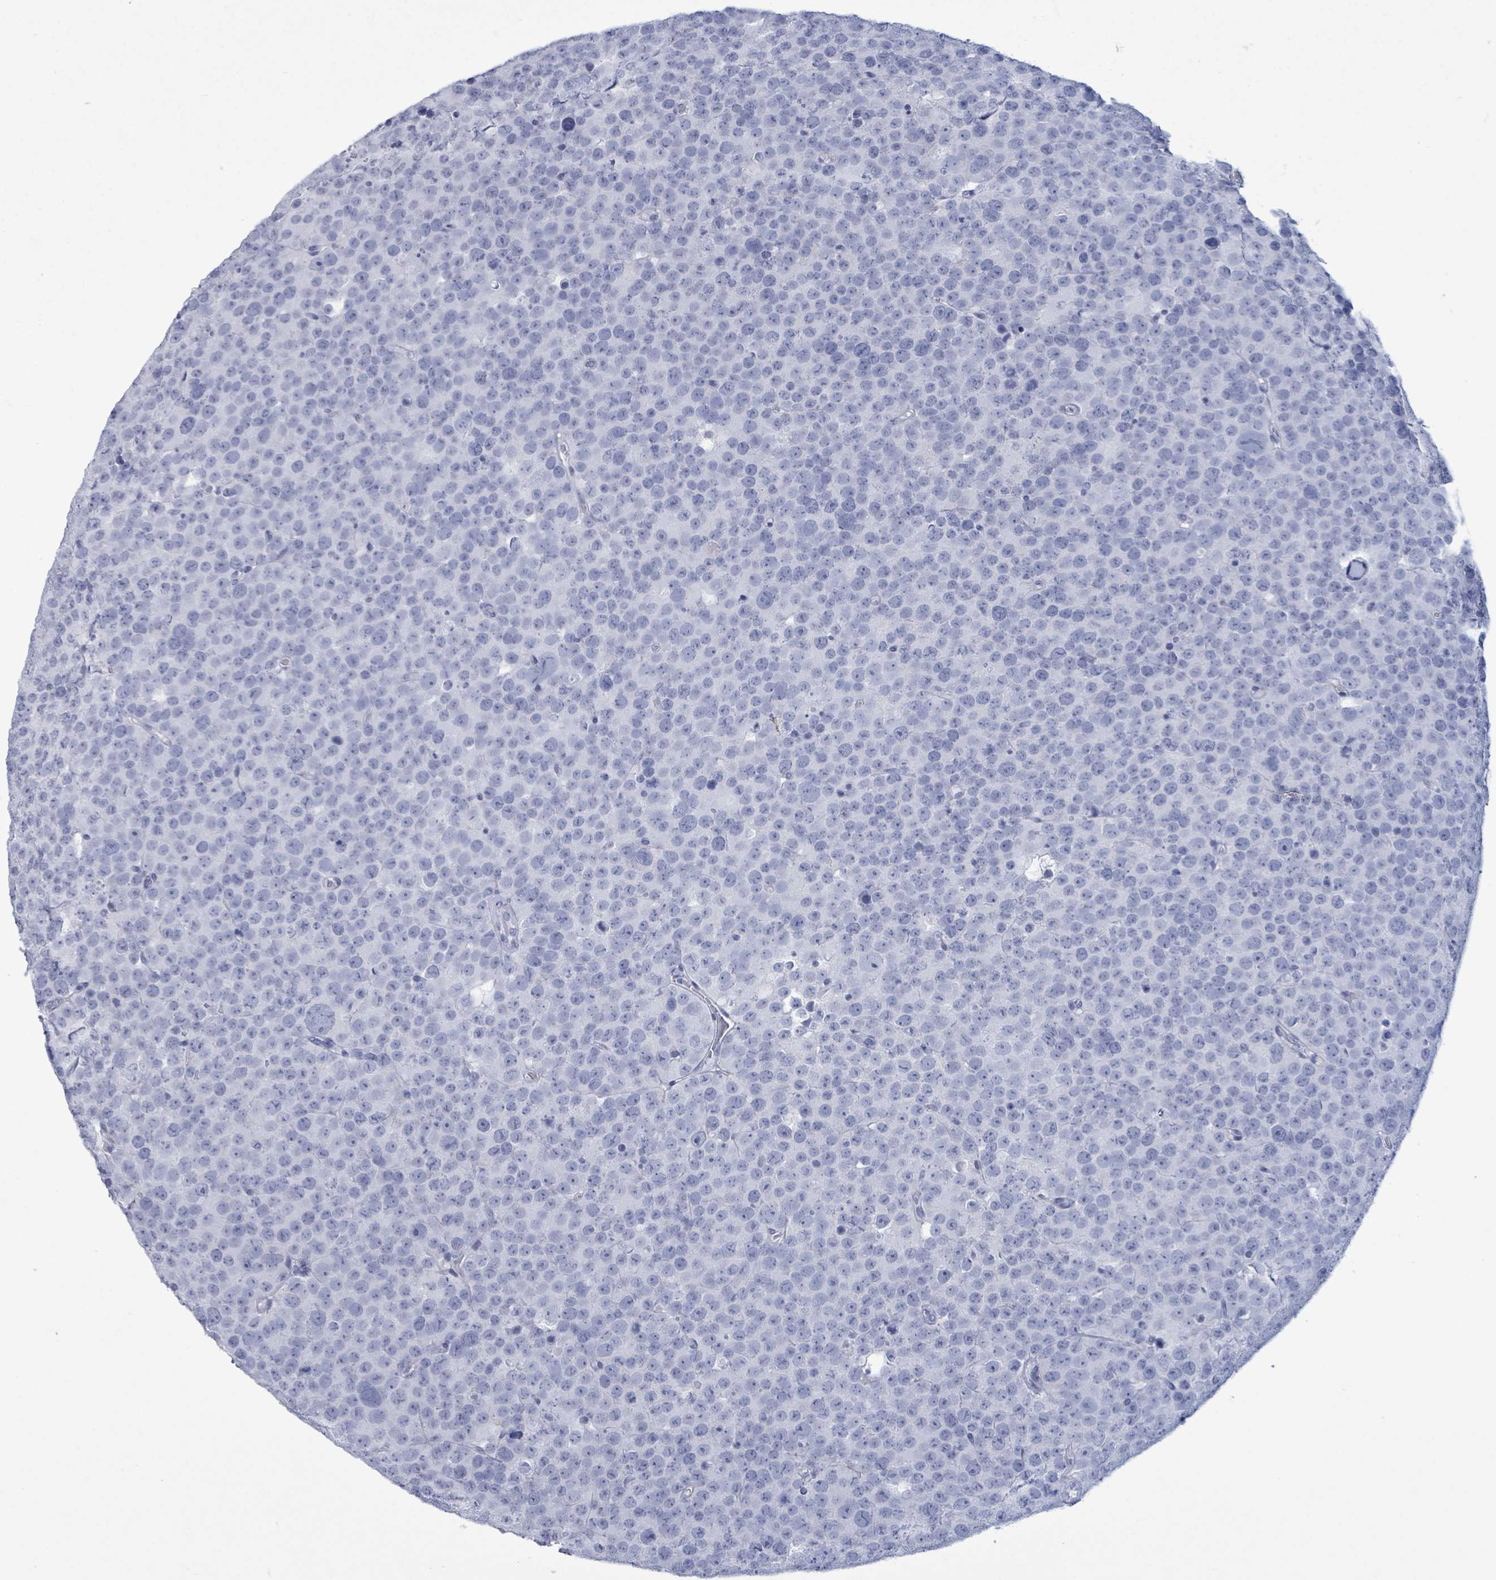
{"staining": {"intensity": "negative", "quantity": "none", "location": "none"}, "tissue": "testis cancer", "cell_type": "Tumor cells", "image_type": "cancer", "snomed": [{"axis": "morphology", "description": "Seminoma, NOS"}, {"axis": "topography", "description": "Testis"}], "caption": "Immunohistochemistry micrograph of seminoma (testis) stained for a protein (brown), which exhibits no staining in tumor cells.", "gene": "NKX2-1", "patient": {"sex": "male", "age": 71}}